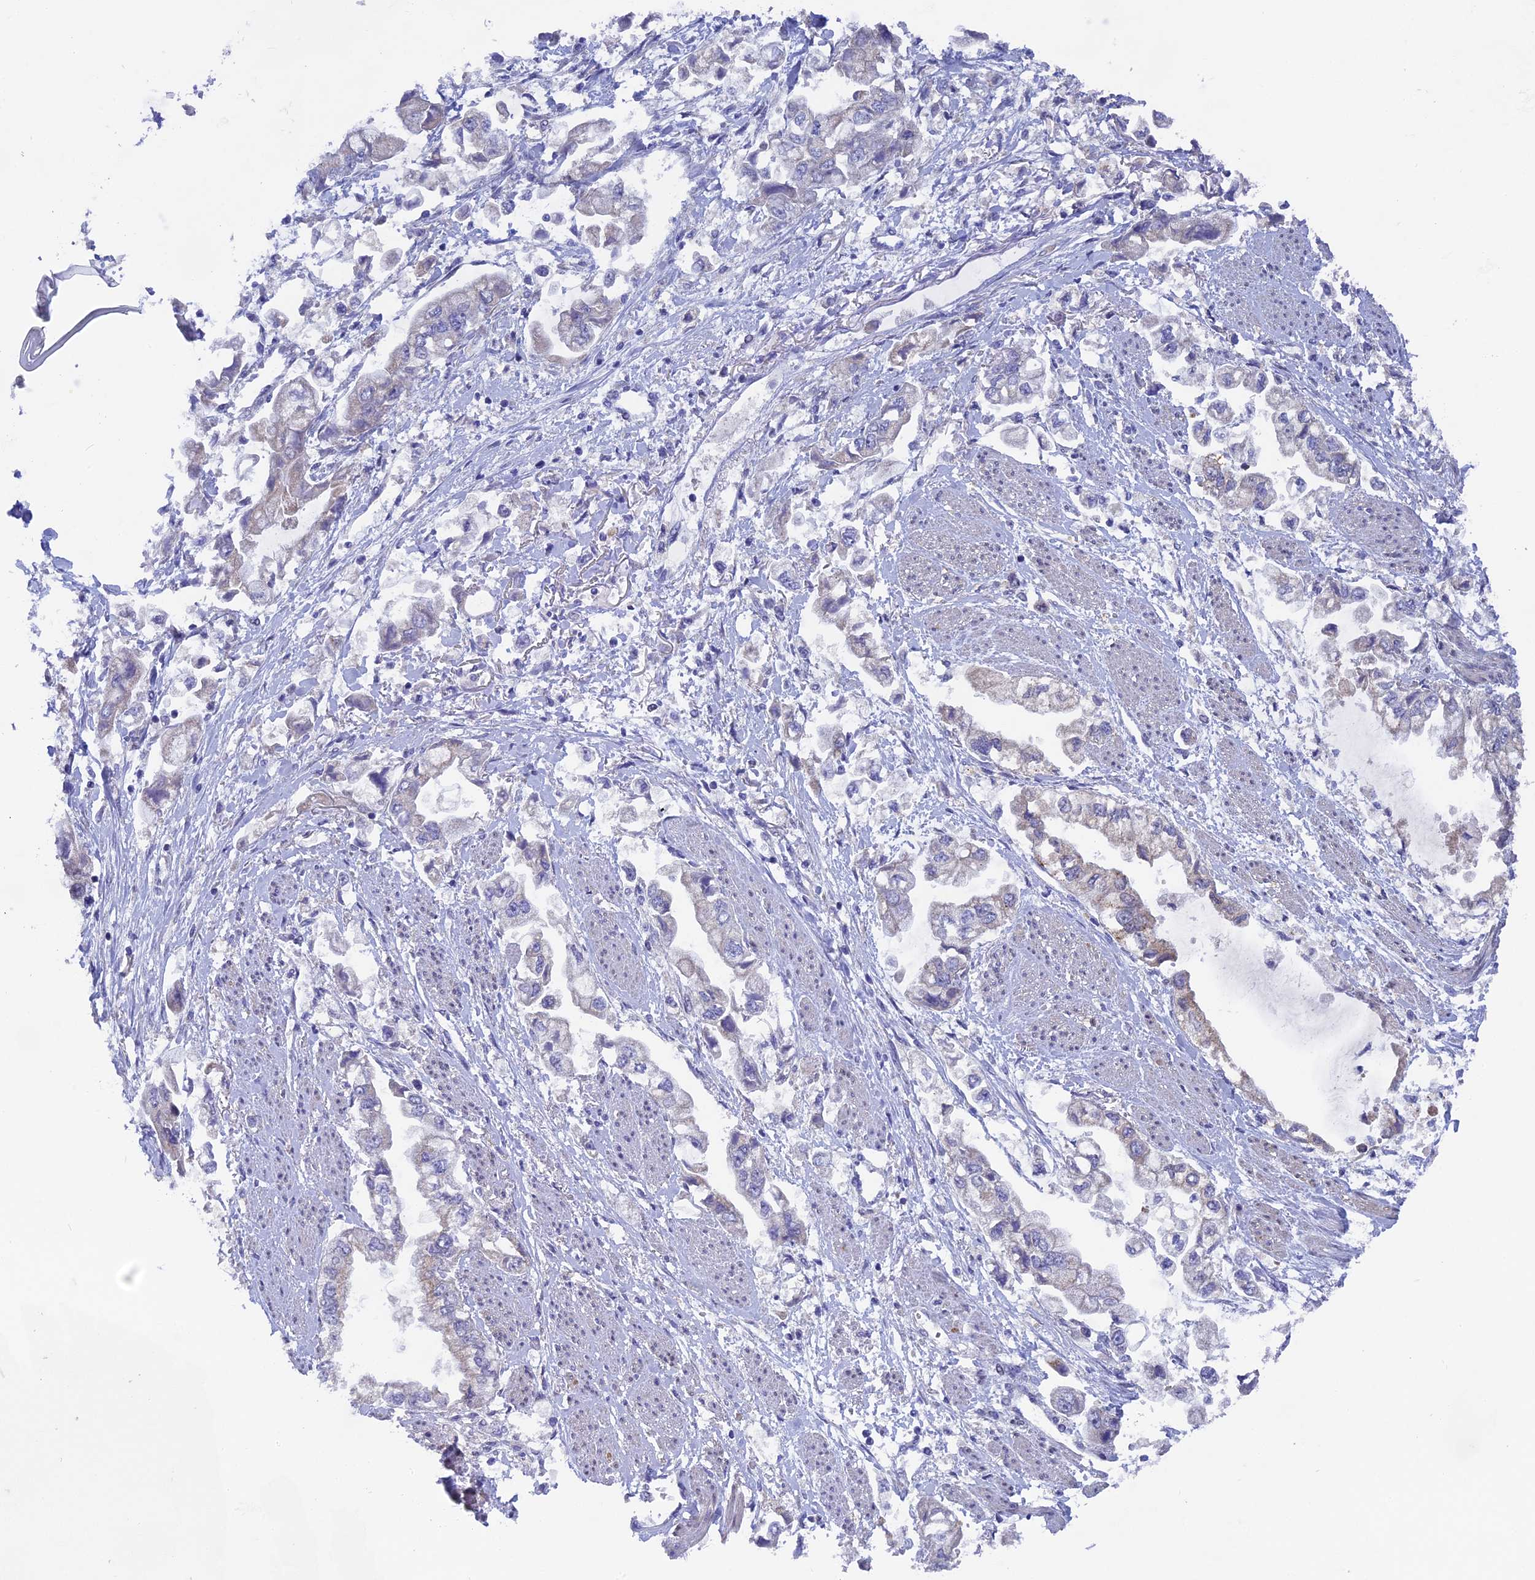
{"staining": {"intensity": "negative", "quantity": "none", "location": "none"}, "tissue": "stomach cancer", "cell_type": "Tumor cells", "image_type": "cancer", "snomed": [{"axis": "morphology", "description": "Adenocarcinoma, NOS"}, {"axis": "topography", "description": "Stomach"}], "caption": "DAB immunohistochemical staining of stomach cancer exhibits no significant staining in tumor cells.", "gene": "AK4", "patient": {"sex": "male", "age": 62}}